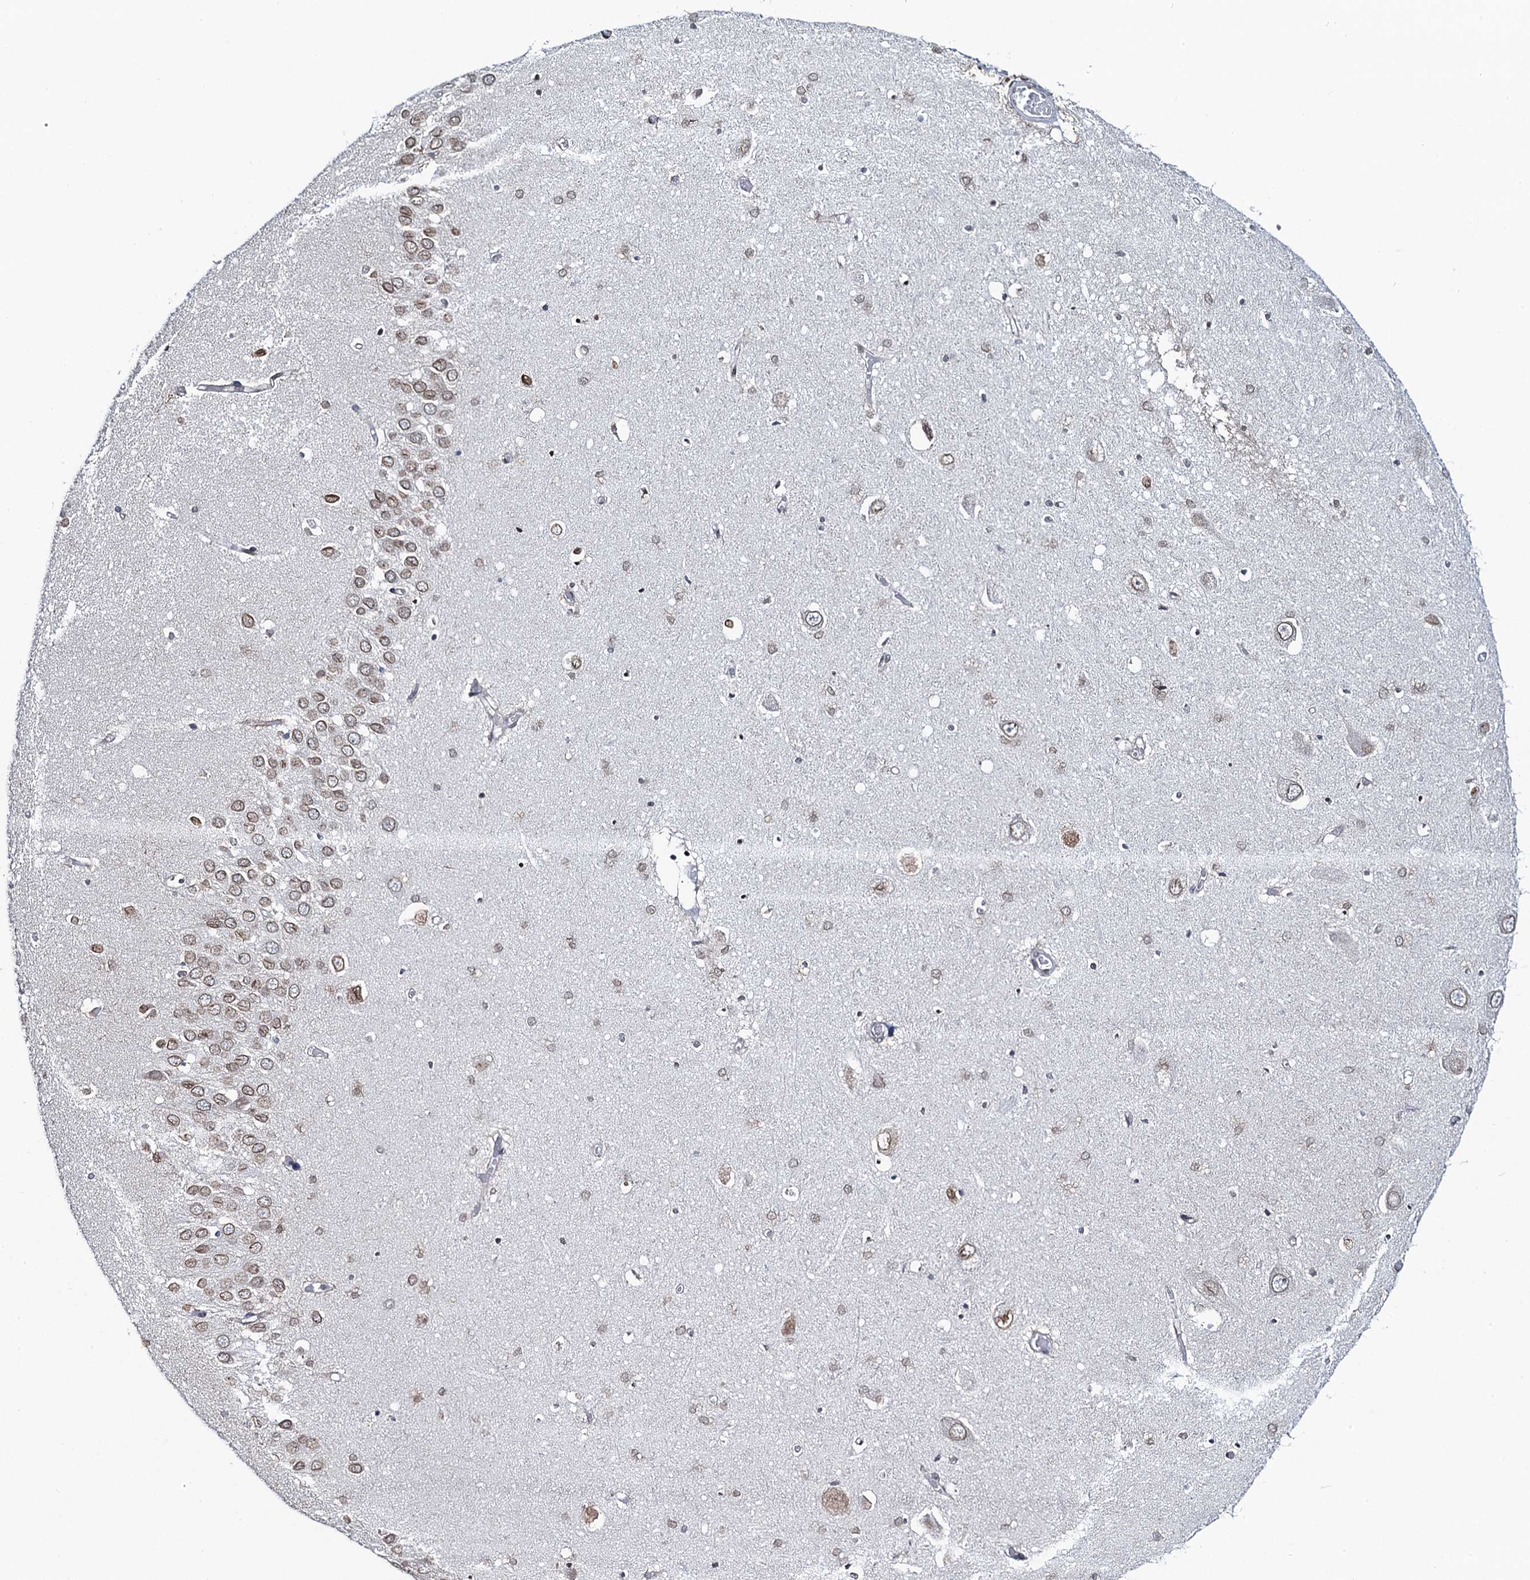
{"staining": {"intensity": "moderate", "quantity": "<25%", "location": "nuclear"}, "tissue": "hippocampus", "cell_type": "Glial cells", "image_type": "normal", "snomed": [{"axis": "morphology", "description": "Normal tissue, NOS"}, {"axis": "topography", "description": "Hippocampus"}], "caption": "Moderate nuclear protein positivity is identified in about <25% of glial cells in hippocampus.", "gene": "TOX3", "patient": {"sex": "male", "age": 70}}